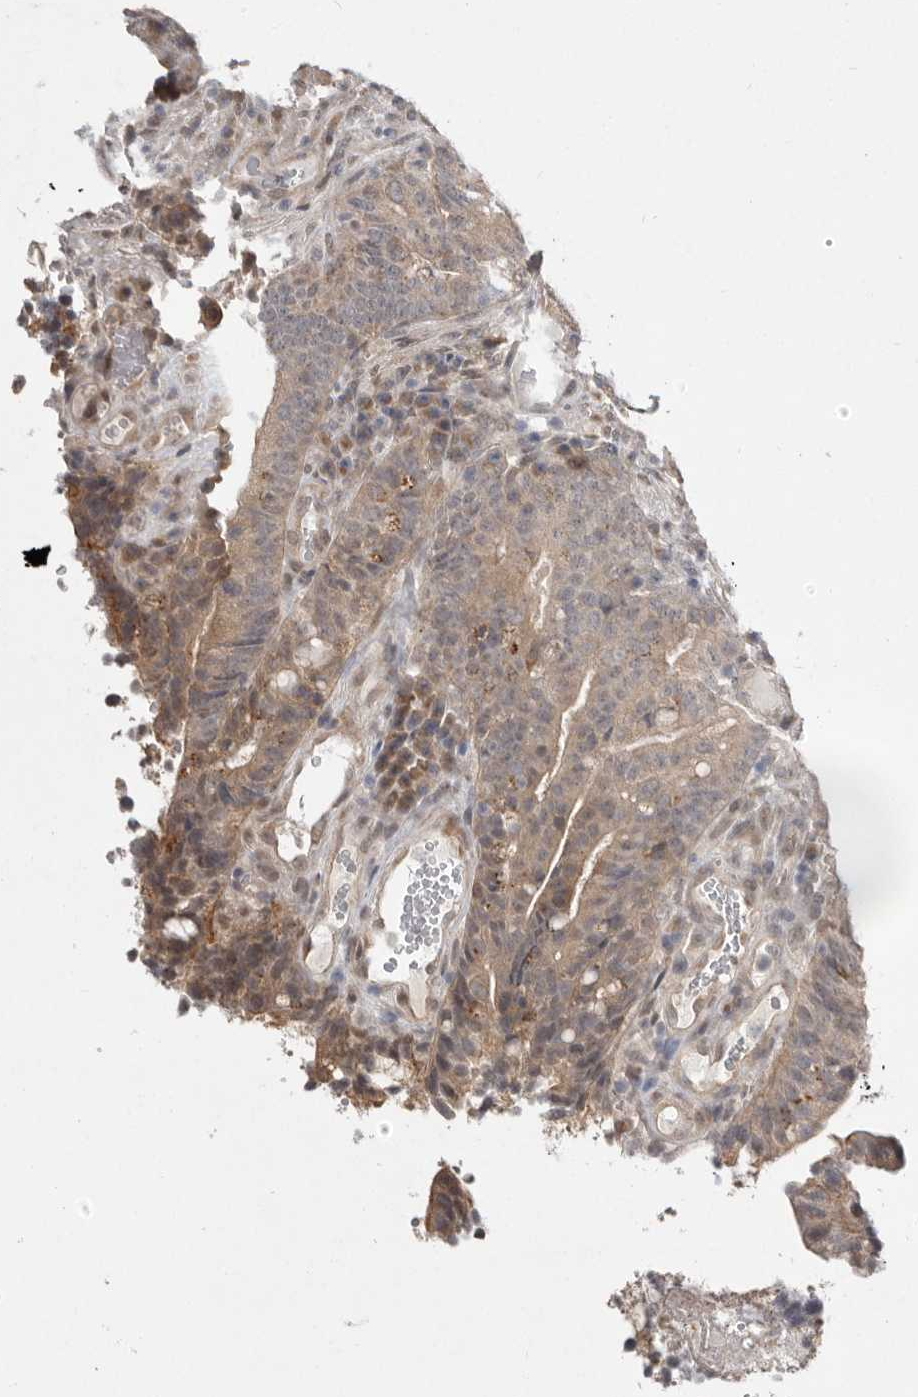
{"staining": {"intensity": "moderate", "quantity": ">75%", "location": "cytoplasmic/membranous"}, "tissue": "colorectal cancer", "cell_type": "Tumor cells", "image_type": "cancer", "snomed": [{"axis": "morphology", "description": "Adenocarcinoma, NOS"}, {"axis": "topography", "description": "Colon"}], "caption": "About >75% of tumor cells in human adenocarcinoma (colorectal) demonstrate moderate cytoplasmic/membranous protein expression as visualized by brown immunohistochemical staining.", "gene": "NSUN4", "patient": {"sex": "female", "age": 66}}